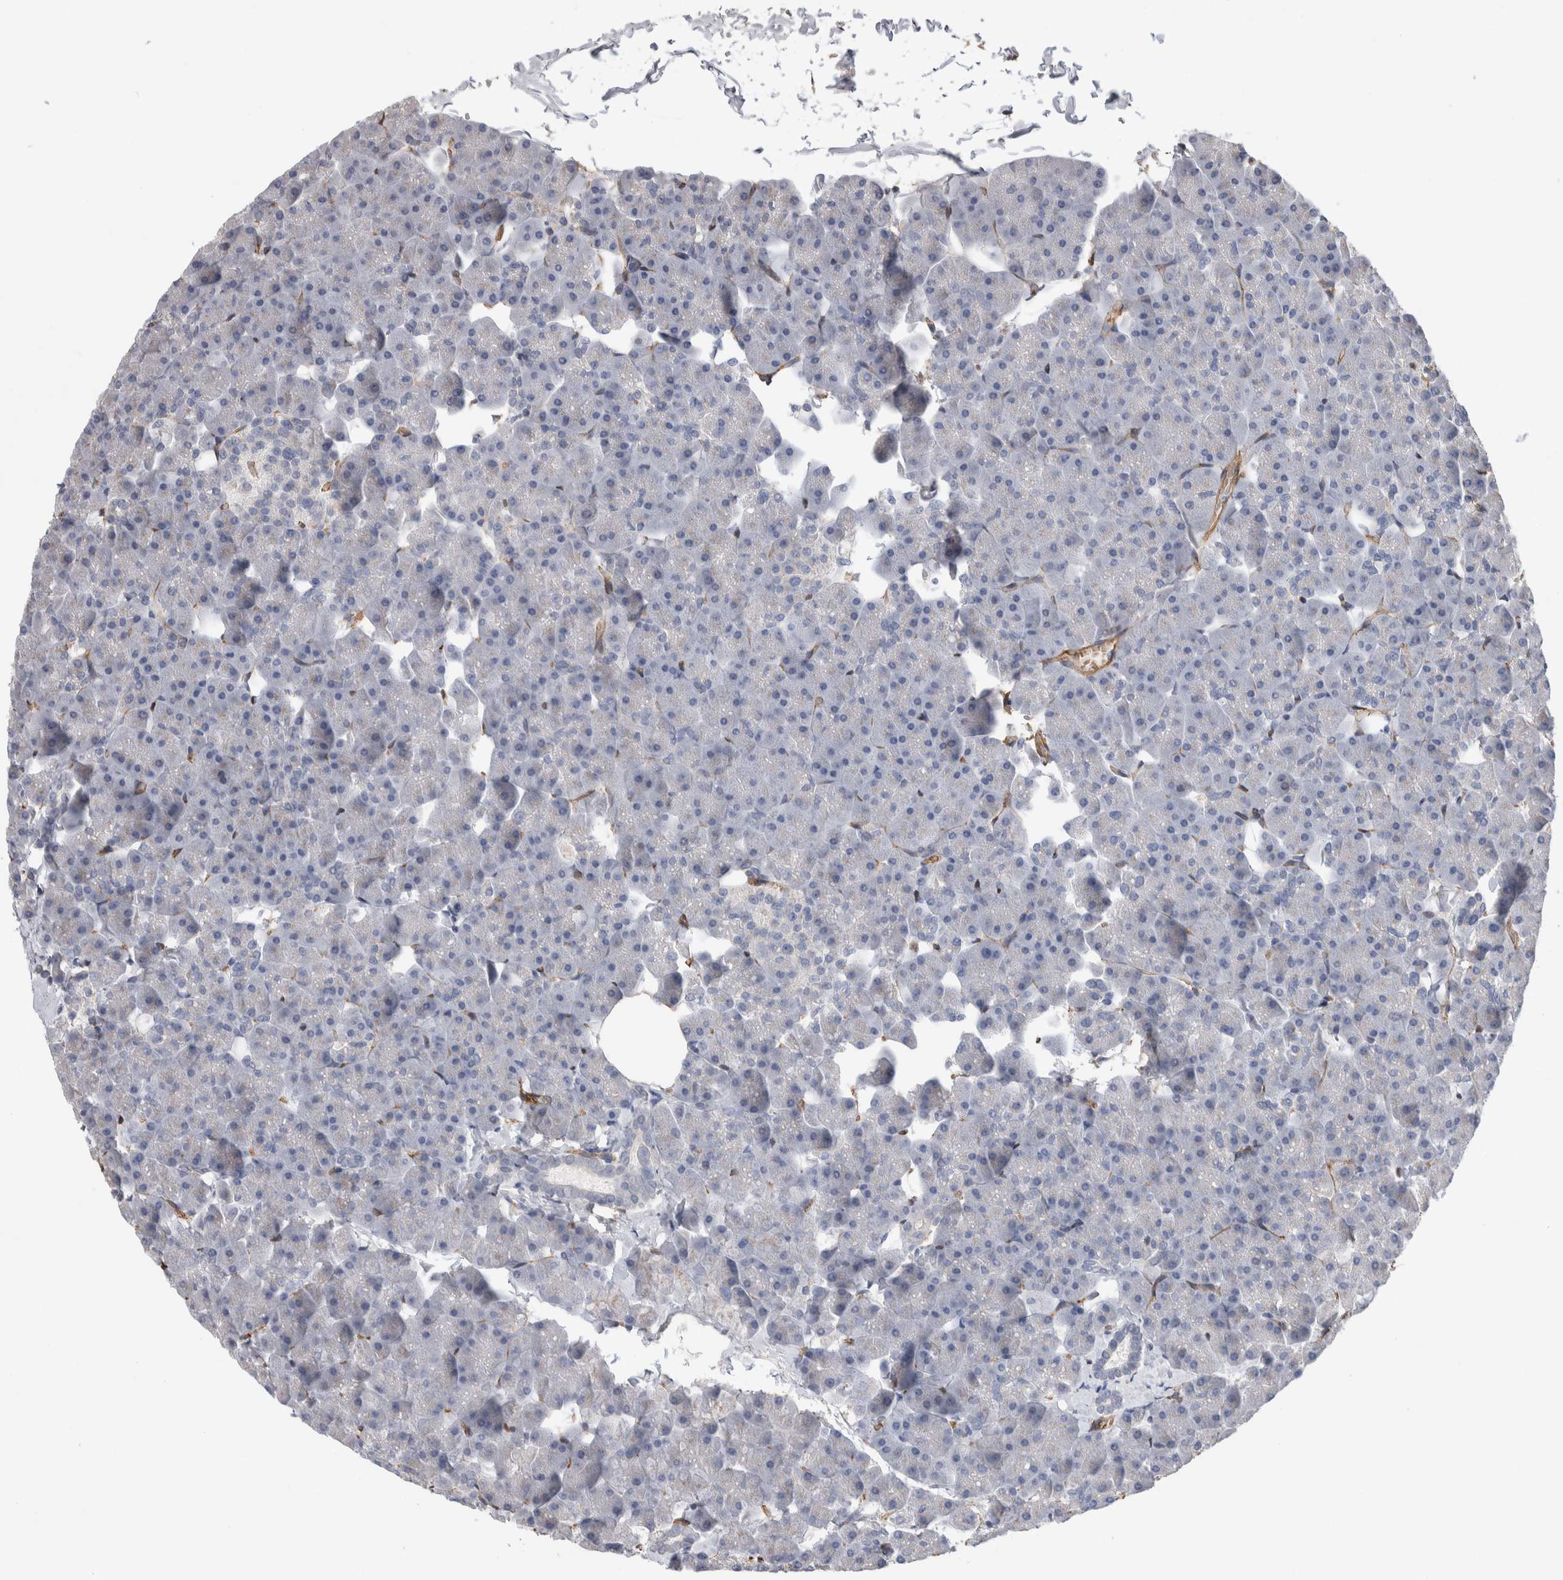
{"staining": {"intensity": "negative", "quantity": "none", "location": "none"}, "tissue": "pancreas", "cell_type": "Exocrine glandular cells", "image_type": "normal", "snomed": [{"axis": "morphology", "description": "Normal tissue, NOS"}, {"axis": "topography", "description": "Pancreas"}], "caption": "There is no significant staining in exocrine glandular cells of pancreas. (Immunohistochemistry, brightfield microscopy, high magnification).", "gene": "GCNA", "patient": {"sex": "male", "age": 35}}